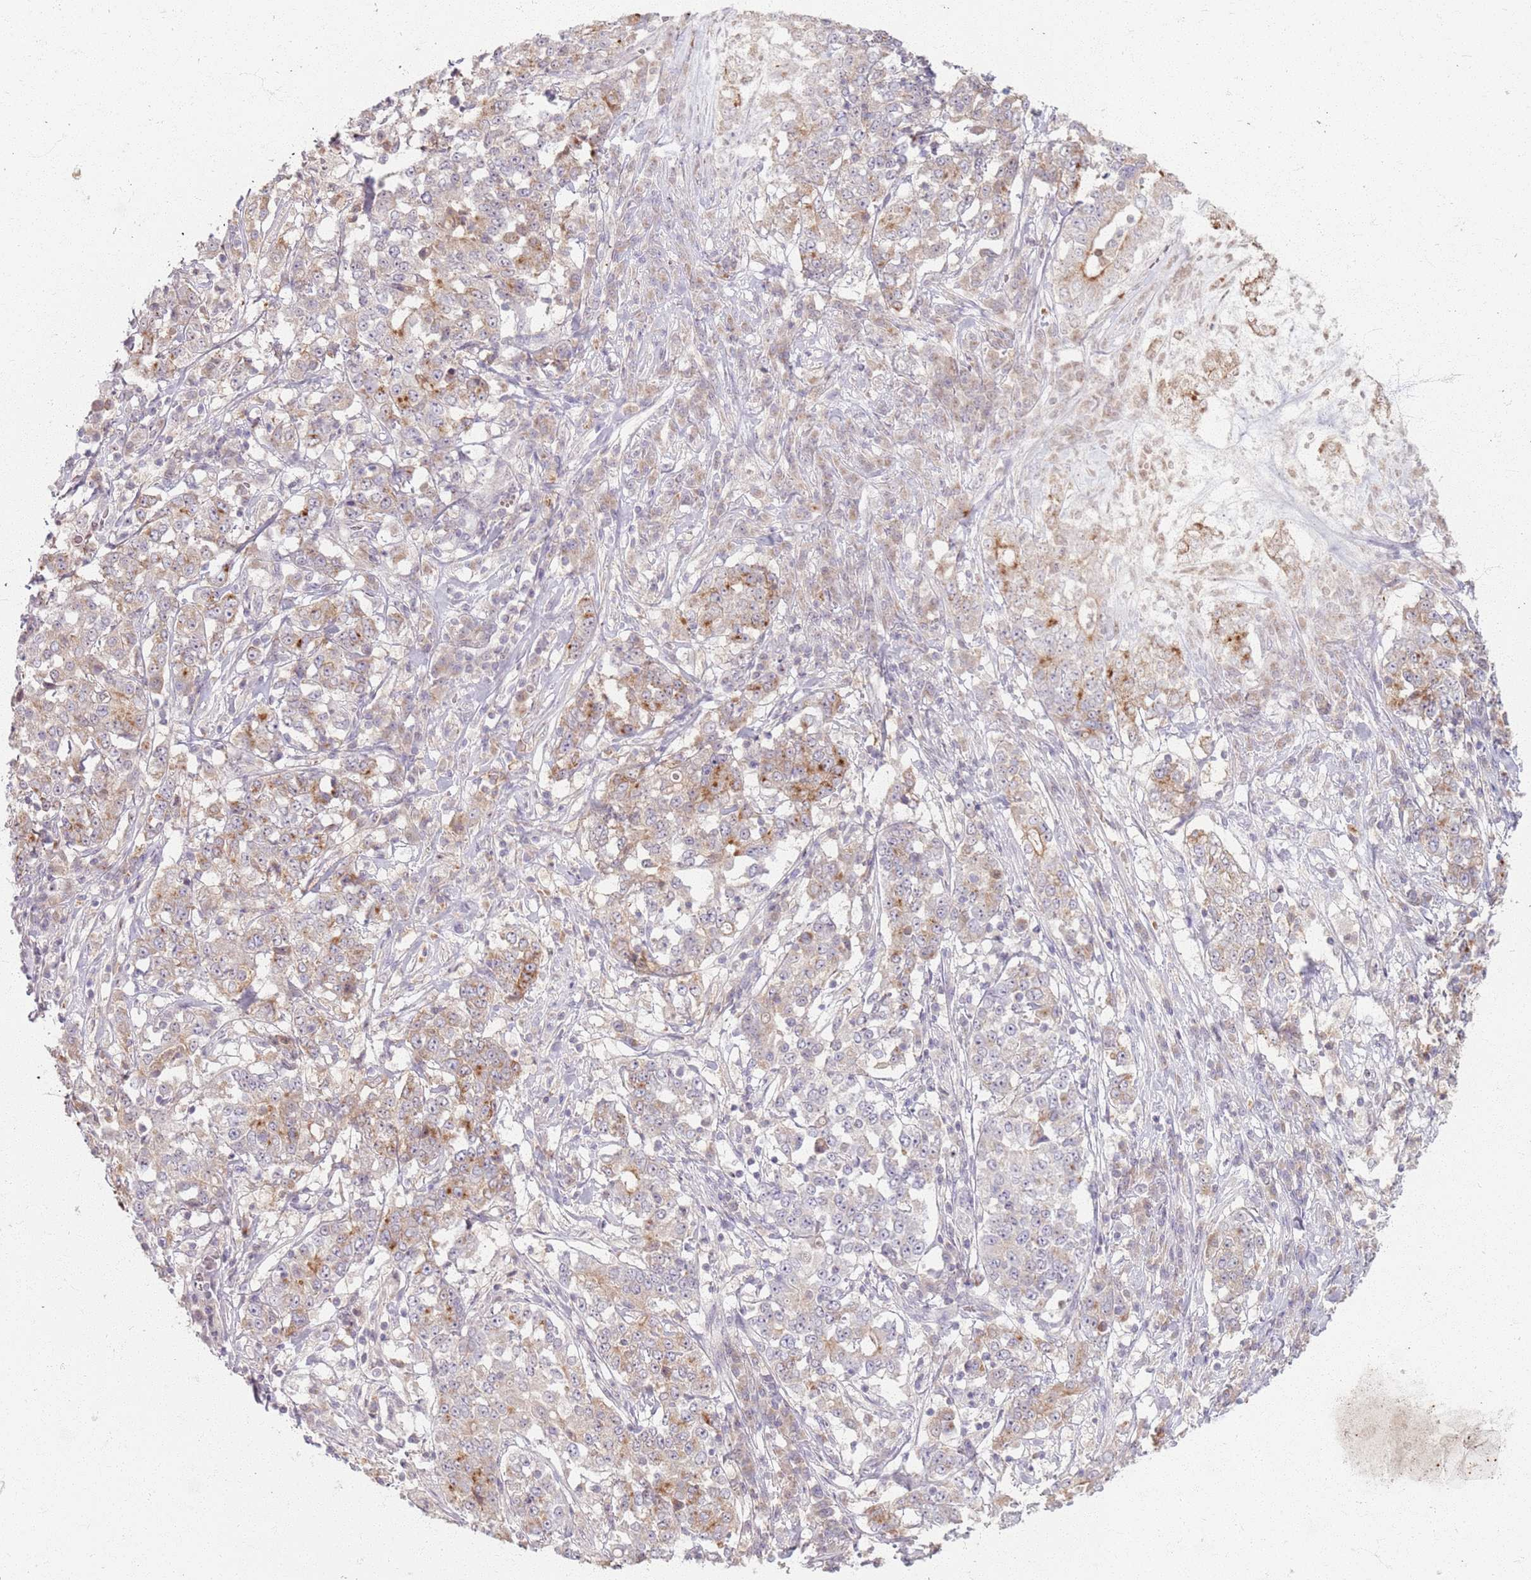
{"staining": {"intensity": "moderate", "quantity": "<25%", "location": "cytoplasmic/membranous"}, "tissue": "stomach cancer", "cell_type": "Tumor cells", "image_type": "cancer", "snomed": [{"axis": "morphology", "description": "Adenocarcinoma, NOS"}, {"axis": "topography", "description": "Stomach"}], "caption": "A low amount of moderate cytoplasmic/membranous expression is appreciated in approximately <25% of tumor cells in stomach cancer tissue.", "gene": "ZDHHC2", "patient": {"sex": "male", "age": 59}}